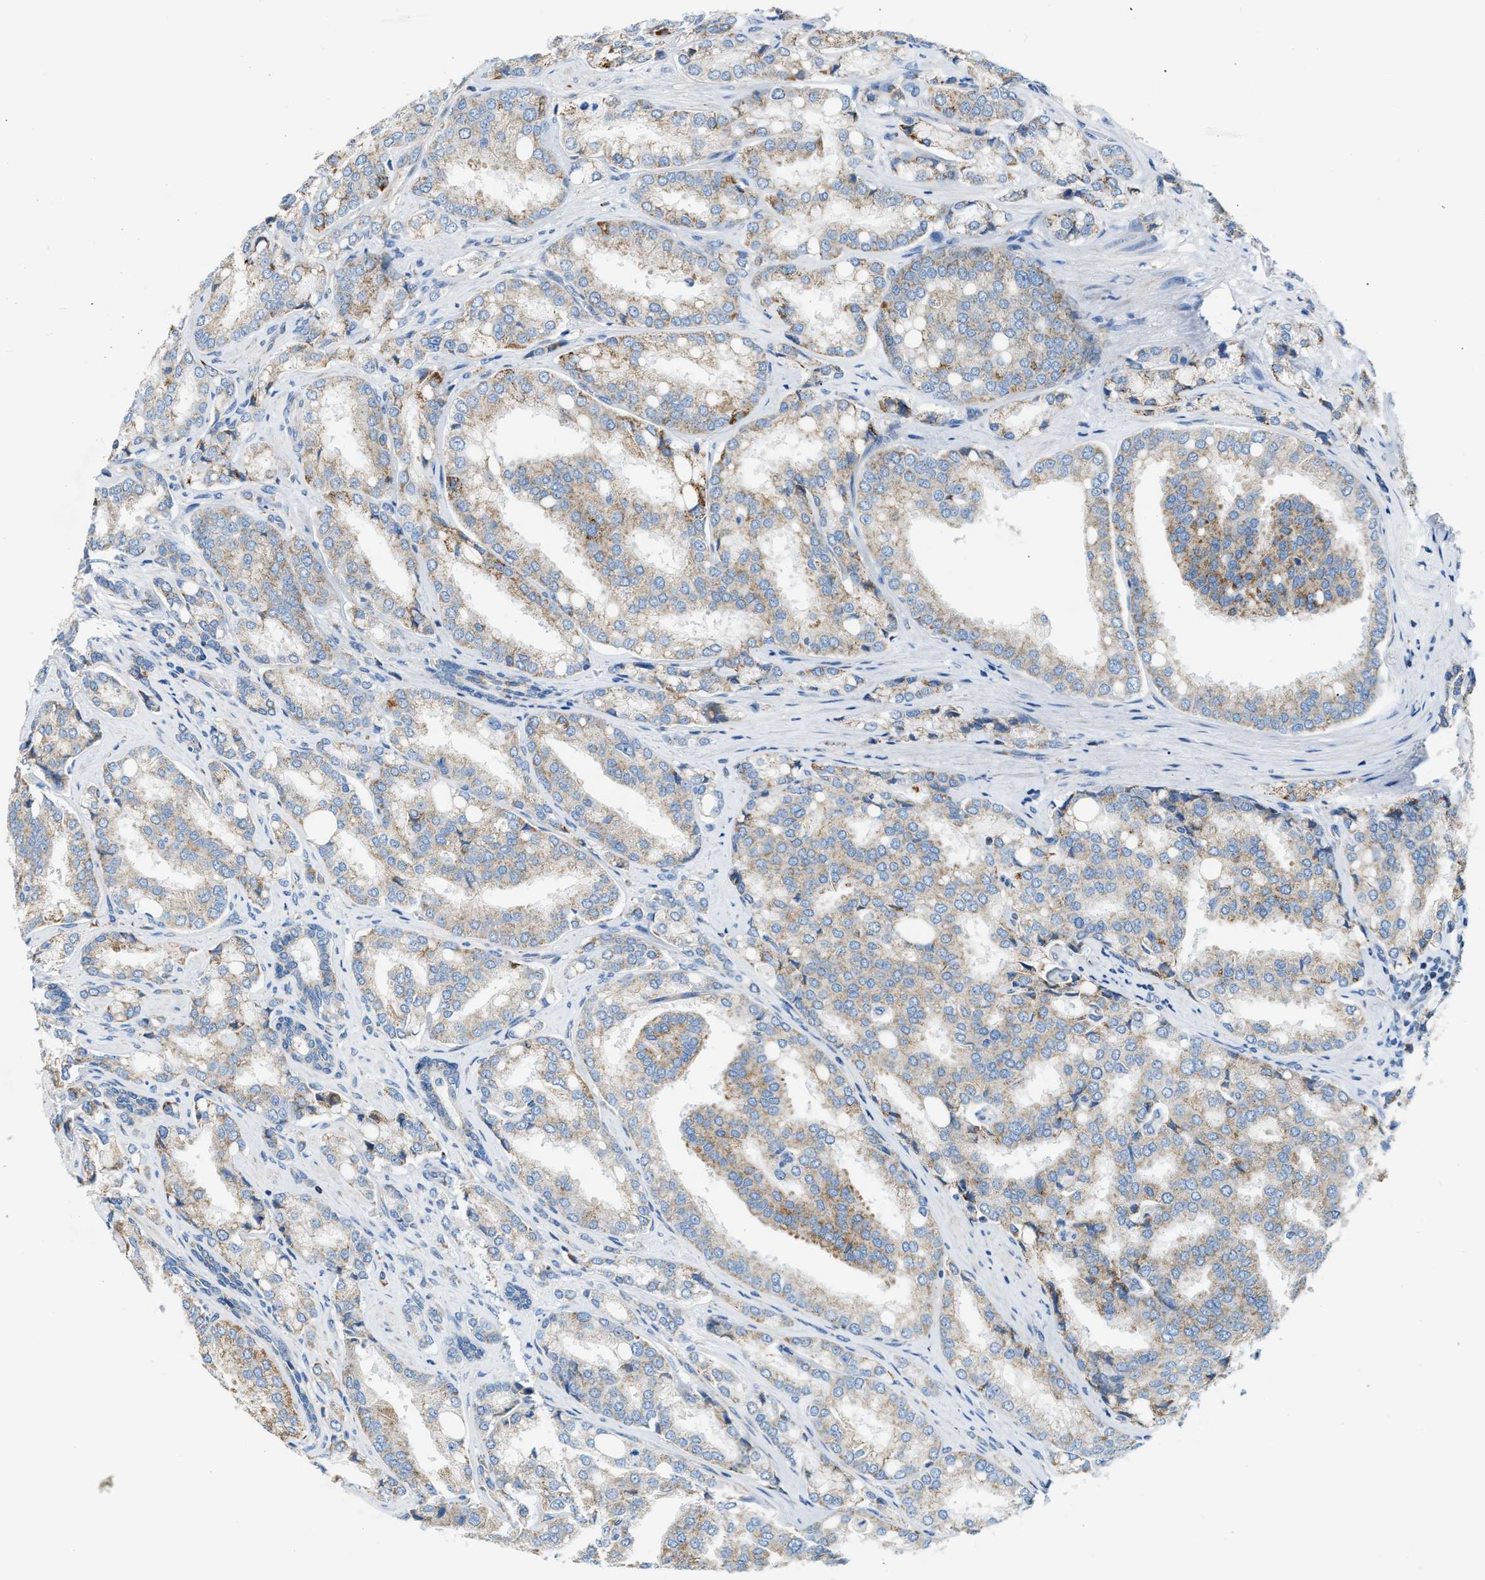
{"staining": {"intensity": "moderate", "quantity": "<25%", "location": "cytoplasmic/membranous"}, "tissue": "prostate cancer", "cell_type": "Tumor cells", "image_type": "cancer", "snomed": [{"axis": "morphology", "description": "Adenocarcinoma, High grade"}, {"axis": "topography", "description": "Prostate"}], "caption": "Brown immunohistochemical staining in human prostate cancer reveals moderate cytoplasmic/membranous staining in about <25% of tumor cells. The staining is performed using DAB (3,3'-diaminobenzidine) brown chromogen to label protein expression. The nuclei are counter-stained blue using hematoxylin.", "gene": "JADE1", "patient": {"sex": "male", "age": 50}}